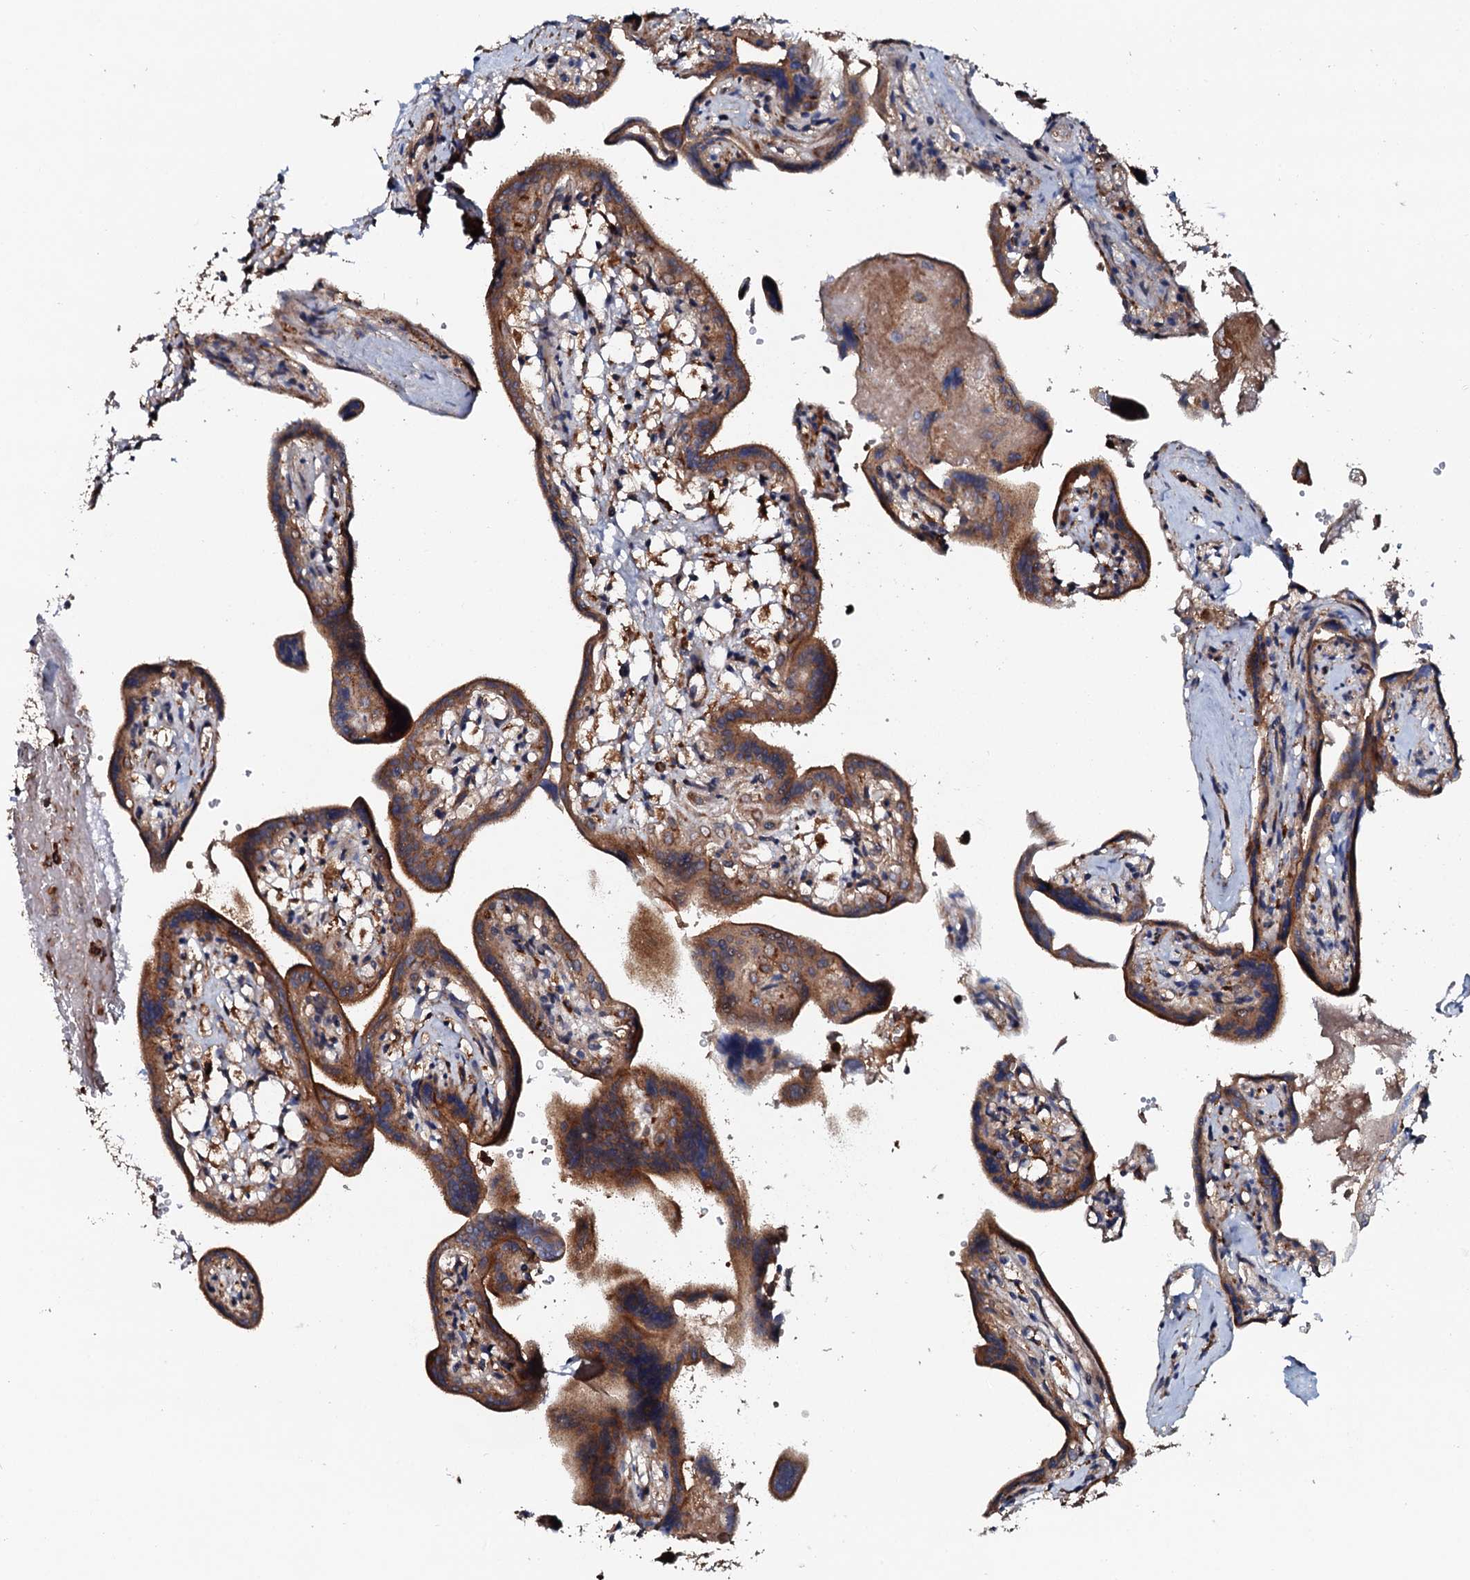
{"staining": {"intensity": "strong", "quantity": ">75%", "location": "cytoplasmic/membranous"}, "tissue": "placenta", "cell_type": "Trophoblastic cells", "image_type": "normal", "snomed": [{"axis": "morphology", "description": "Normal tissue, NOS"}, {"axis": "topography", "description": "Placenta"}], "caption": "Immunohistochemistry (DAB (3,3'-diaminobenzidine)) staining of unremarkable placenta reveals strong cytoplasmic/membranous protein positivity in about >75% of trophoblastic cells.", "gene": "VAMP8", "patient": {"sex": "female", "age": 37}}